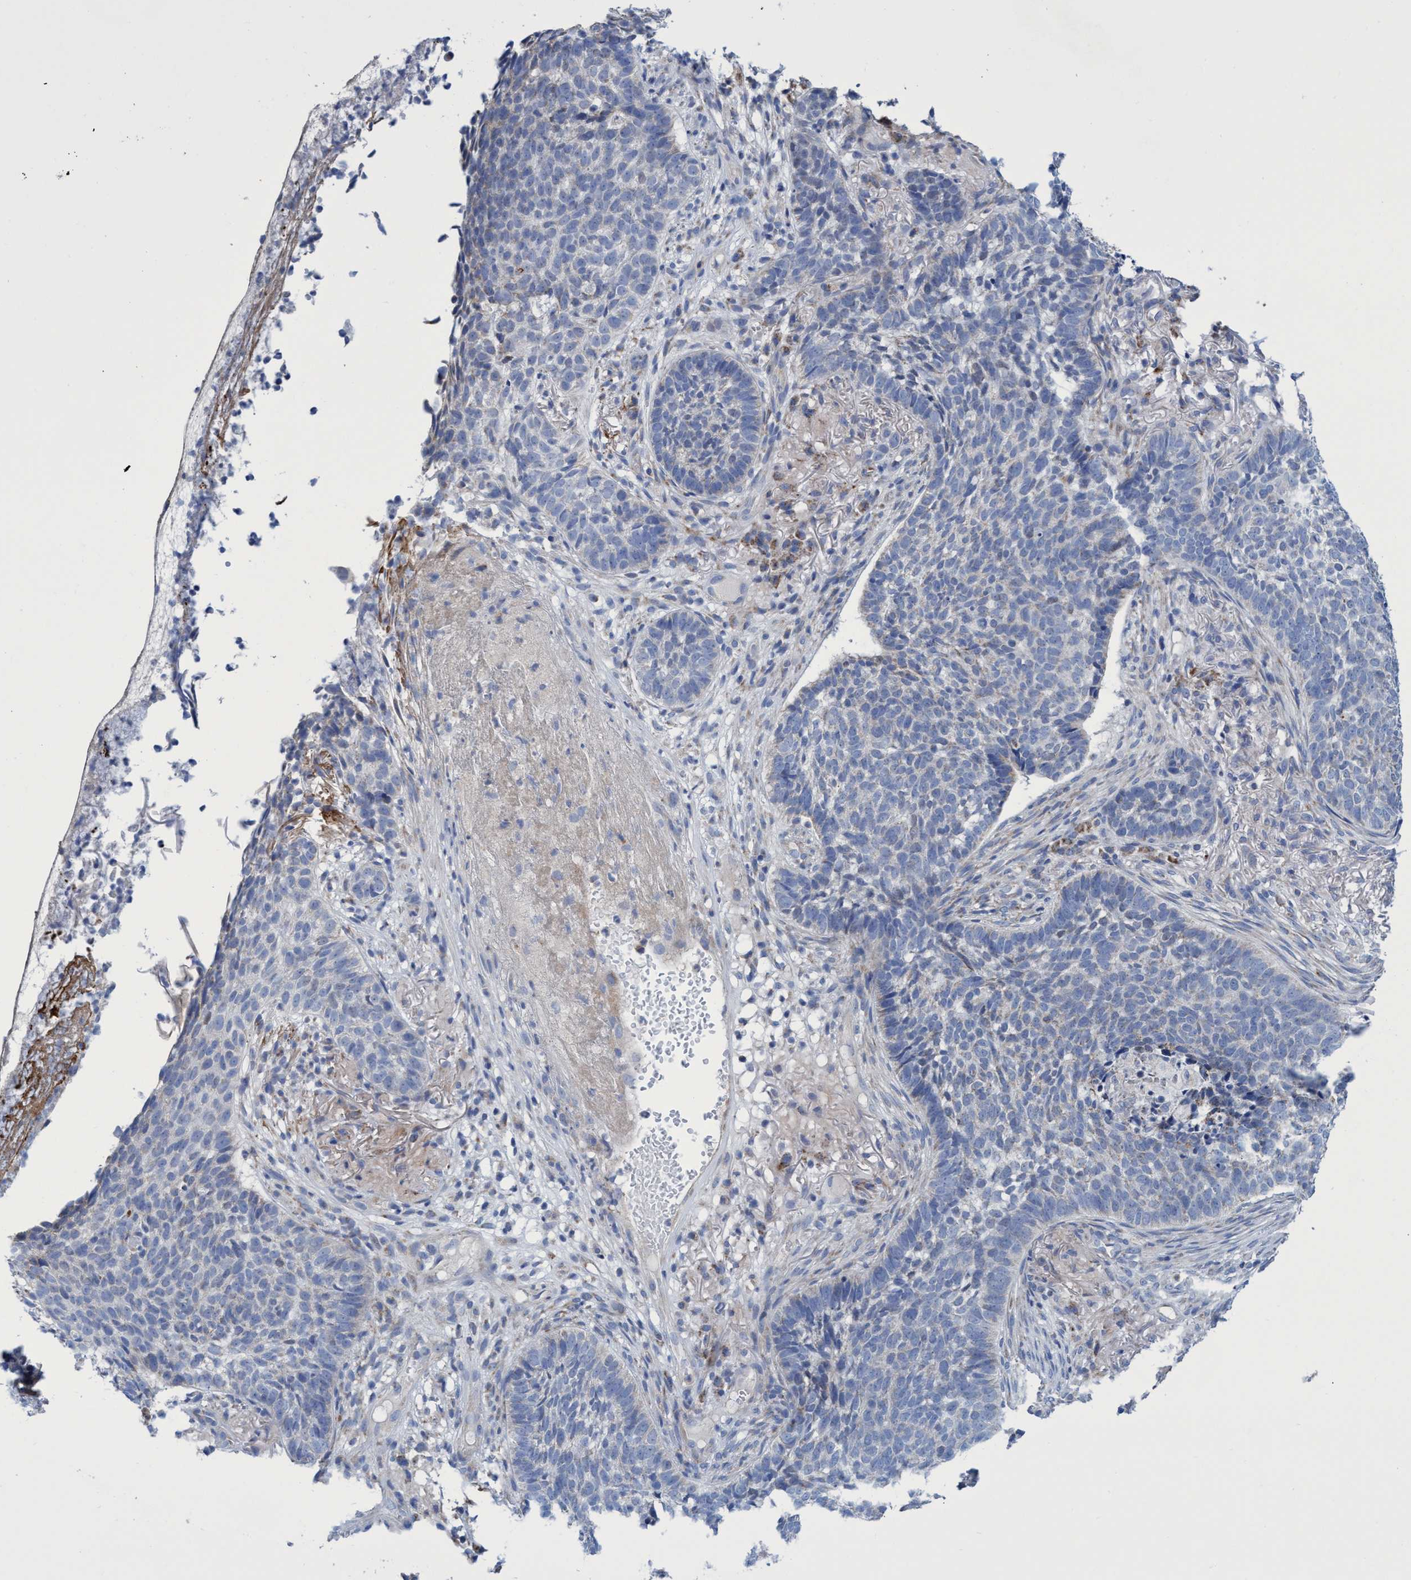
{"staining": {"intensity": "negative", "quantity": "none", "location": "none"}, "tissue": "skin cancer", "cell_type": "Tumor cells", "image_type": "cancer", "snomed": [{"axis": "morphology", "description": "Basal cell carcinoma"}, {"axis": "topography", "description": "Skin"}], "caption": "Skin cancer (basal cell carcinoma) was stained to show a protein in brown. There is no significant positivity in tumor cells.", "gene": "ZNF750", "patient": {"sex": "male", "age": 85}}